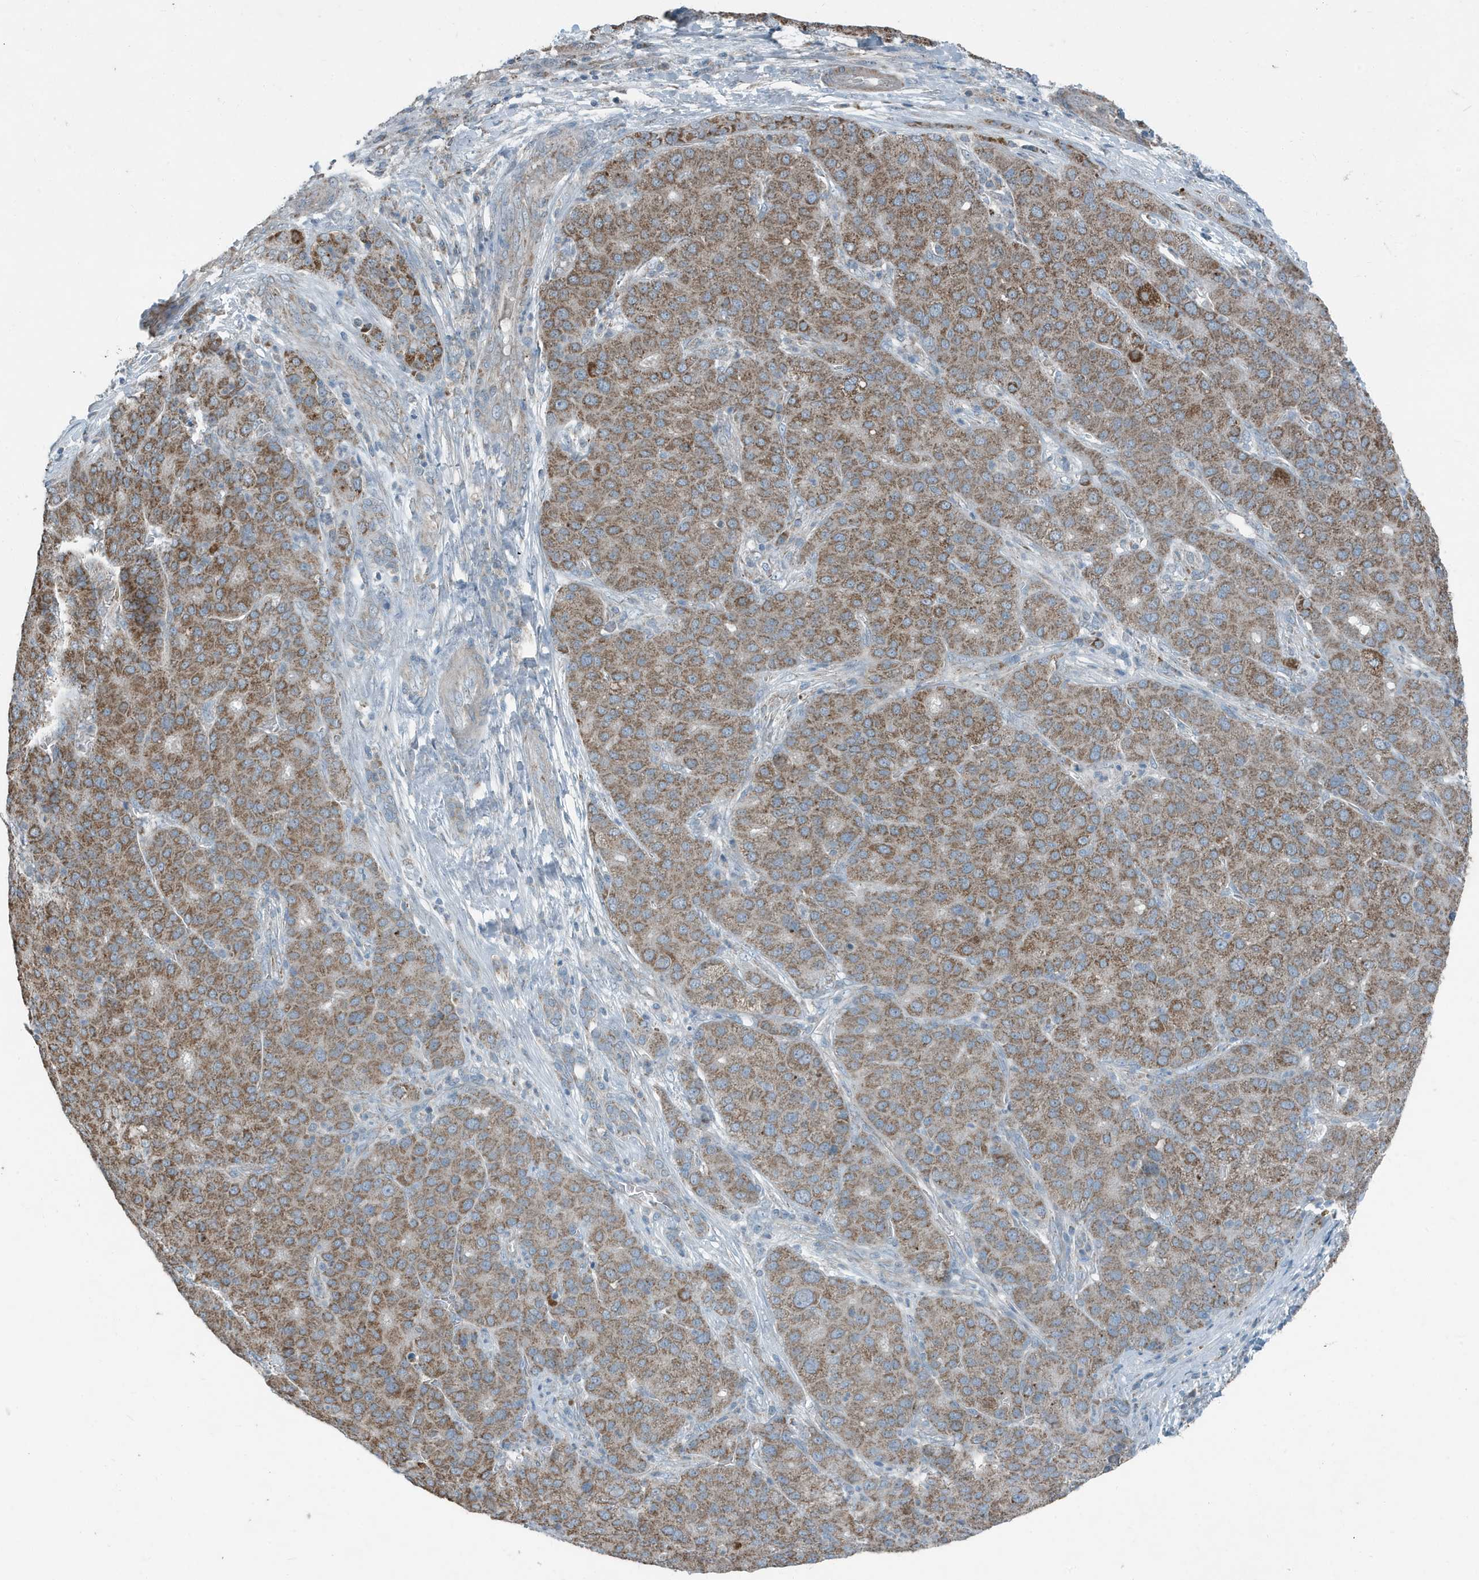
{"staining": {"intensity": "moderate", "quantity": ">75%", "location": "cytoplasmic/membranous"}, "tissue": "liver cancer", "cell_type": "Tumor cells", "image_type": "cancer", "snomed": [{"axis": "morphology", "description": "Carcinoma, Hepatocellular, NOS"}, {"axis": "topography", "description": "Liver"}], "caption": "Immunohistochemistry (DAB) staining of liver cancer demonstrates moderate cytoplasmic/membranous protein positivity in about >75% of tumor cells. The protein is stained brown, and the nuclei are stained in blue (DAB IHC with brightfield microscopy, high magnification).", "gene": "MT-CYB", "patient": {"sex": "male", "age": 65}}